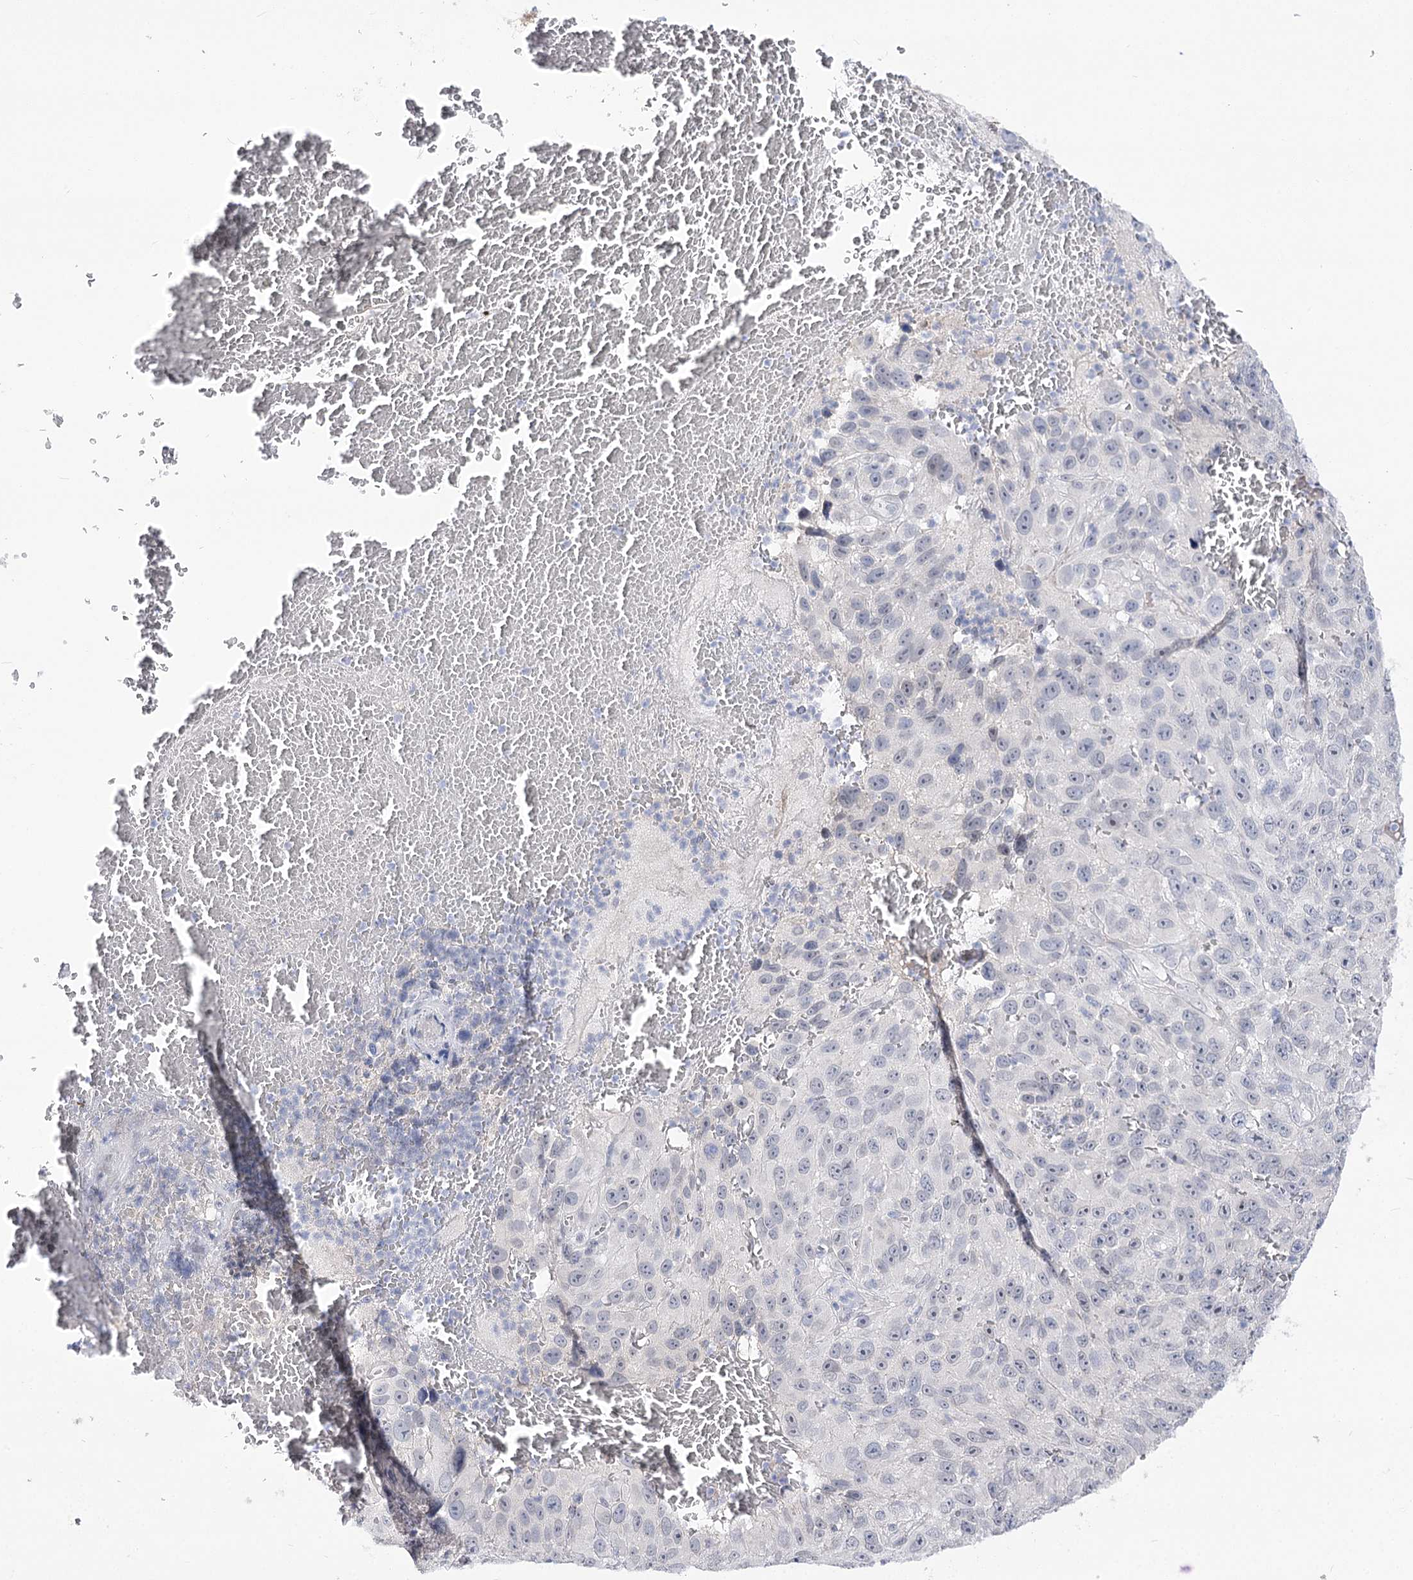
{"staining": {"intensity": "negative", "quantity": "none", "location": "none"}, "tissue": "melanoma", "cell_type": "Tumor cells", "image_type": "cancer", "snomed": [{"axis": "morphology", "description": "Malignant melanoma, NOS"}, {"axis": "topography", "description": "Skin"}], "caption": "Micrograph shows no significant protein positivity in tumor cells of malignant melanoma. (Stains: DAB immunohistochemistry with hematoxylin counter stain, Microscopy: brightfield microscopy at high magnification).", "gene": "ATP10B", "patient": {"sex": "female", "age": 96}}